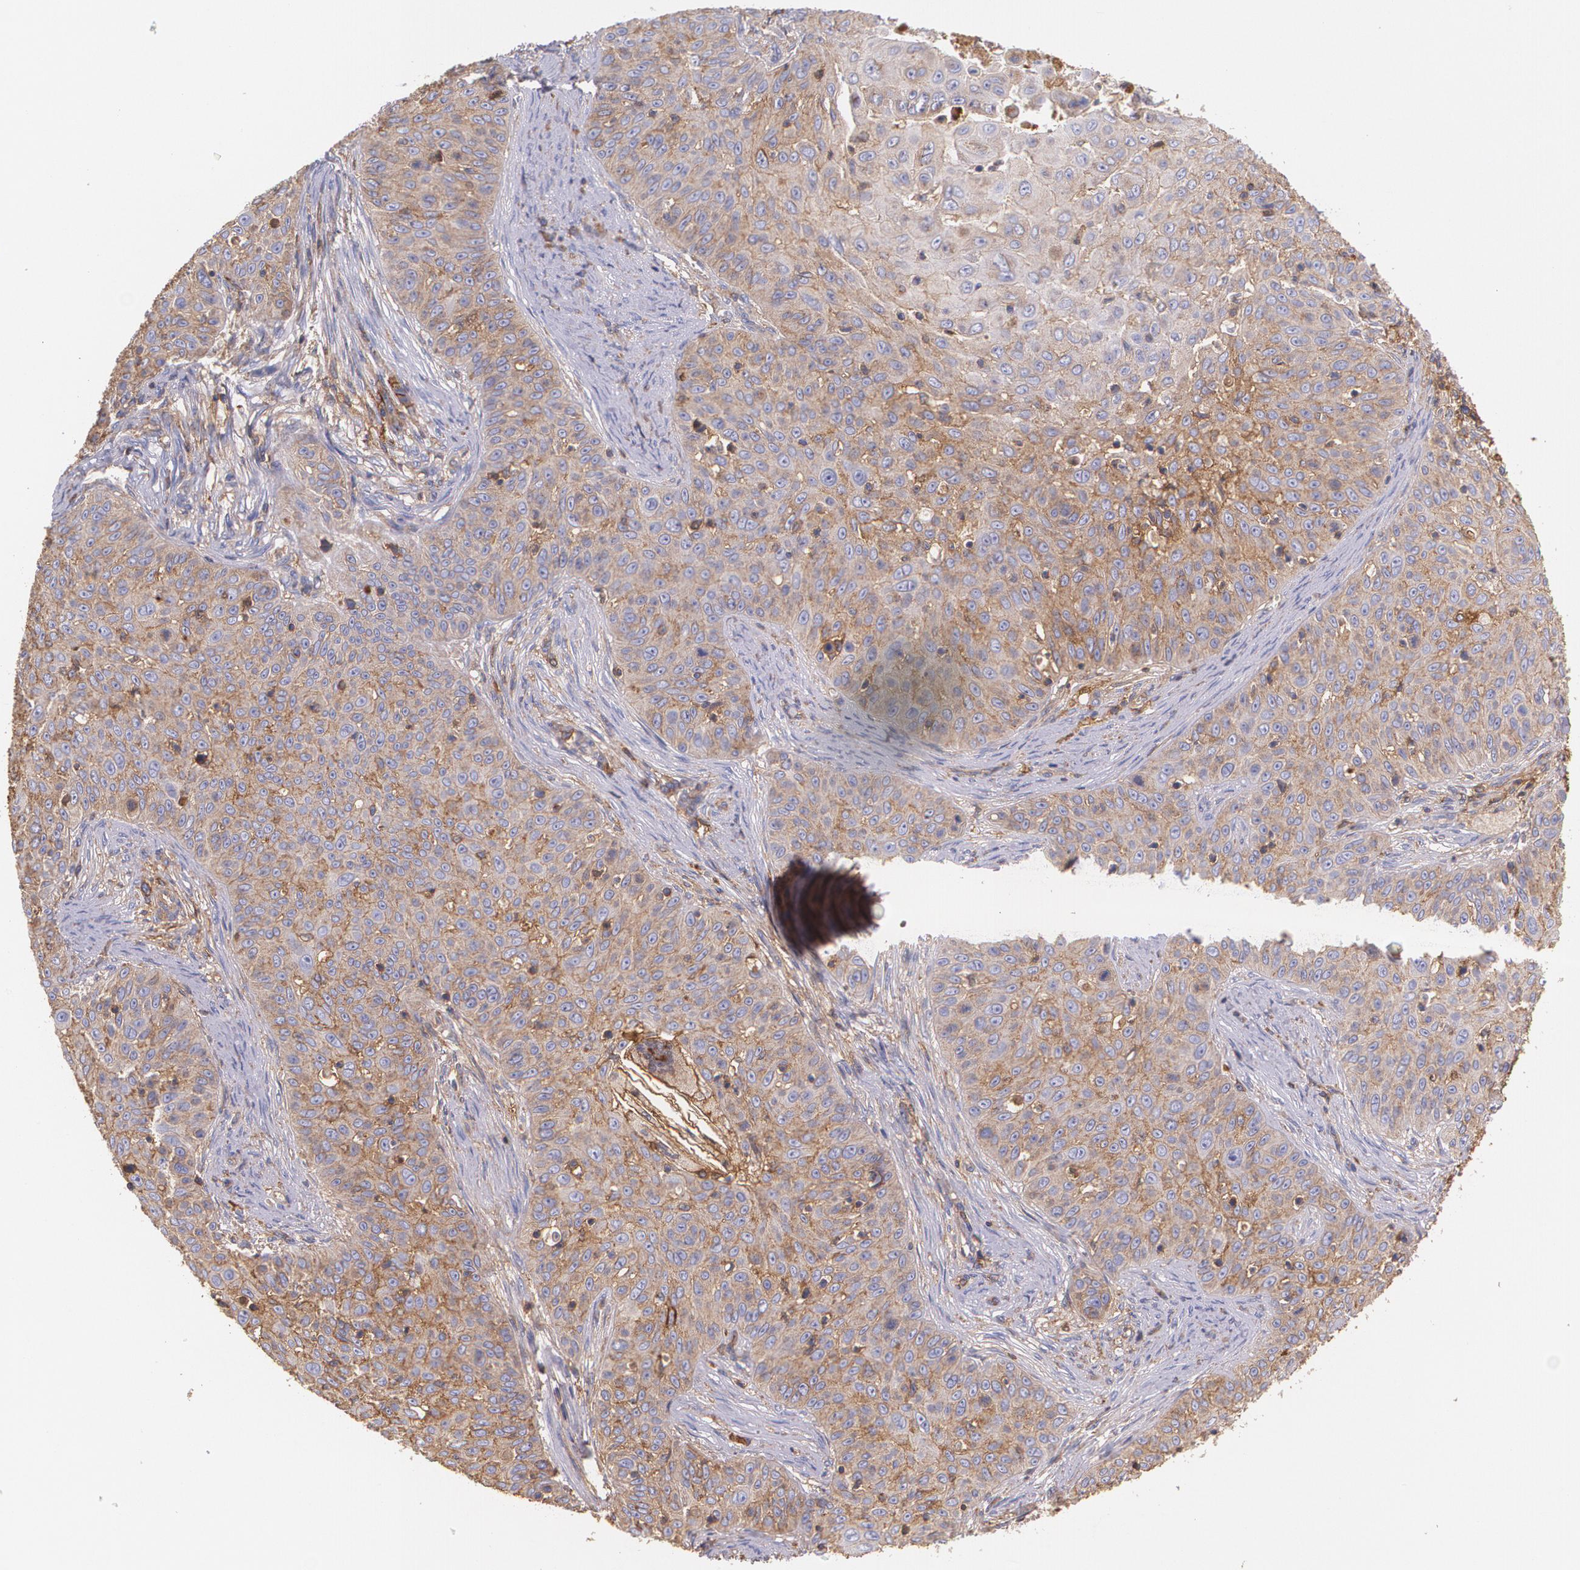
{"staining": {"intensity": "weak", "quantity": ">75%", "location": "cytoplasmic/membranous"}, "tissue": "skin cancer", "cell_type": "Tumor cells", "image_type": "cancer", "snomed": [{"axis": "morphology", "description": "Squamous cell carcinoma, NOS"}, {"axis": "topography", "description": "Skin"}], "caption": "Weak cytoplasmic/membranous protein staining is seen in about >75% of tumor cells in squamous cell carcinoma (skin).", "gene": "B2M", "patient": {"sex": "male", "age": 82}}